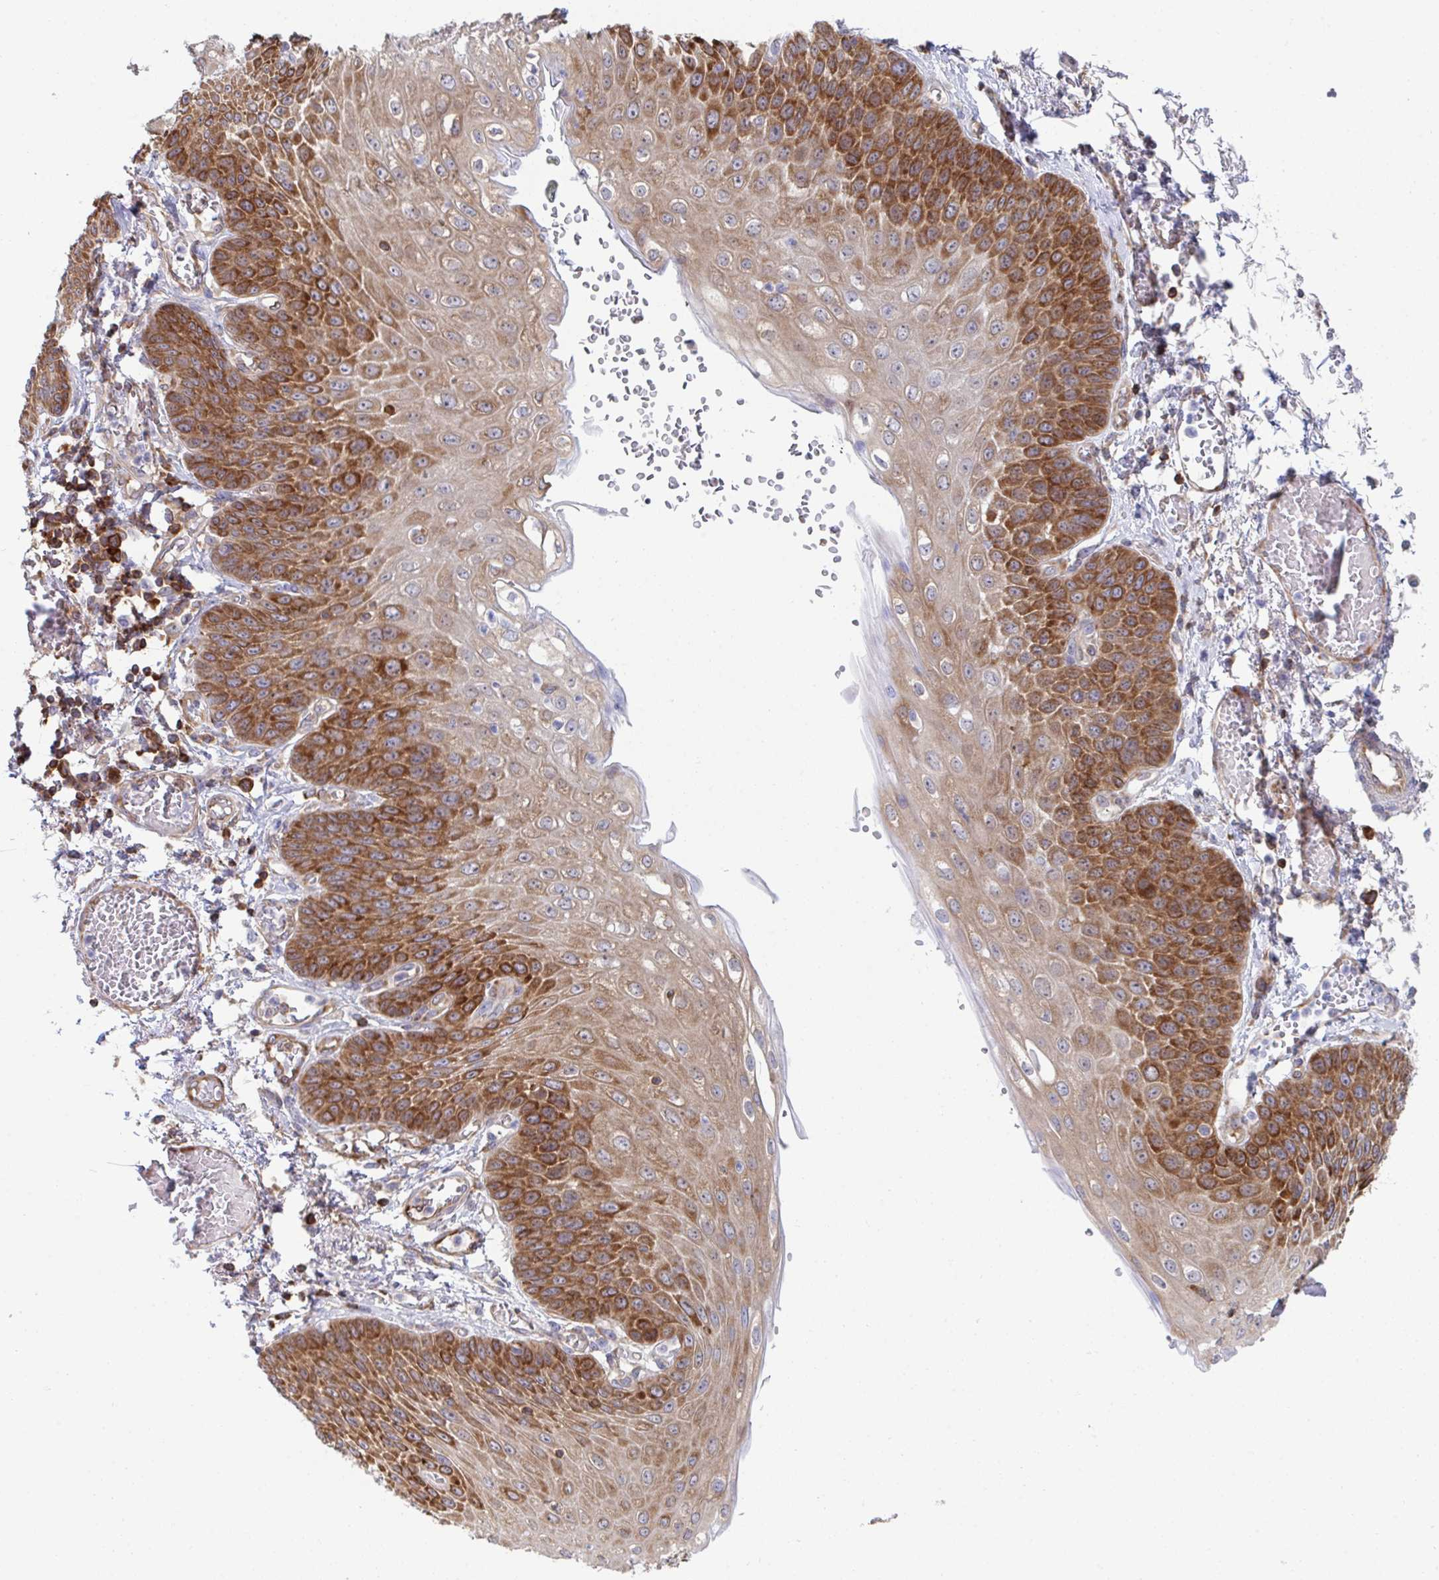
{"staining": {"intensity": "strong", "quantity": "25%-75%", "location": "cytoplasmic/membranous"}, "tissue": "esophagus", "cell_type": "Squamous epithelial cells", "image_type": "normal", "snomed": [{"axis": "morphology", "description": "Normal tissue, NOS"}, {"axis": "morphology", "description": "Adenocarcinoma, NOS"}, {"axis": "topography", "description": "Esophagus"}], "caption": "Brown immunohistochemical staining in unremarkable esophagus reveals strong cytoplasmic/membranous positivity in approximately 25%-75% of squamous epithelial cells.", "gene": "WNK1", "patient": {"sex": "male", "age": 81}}